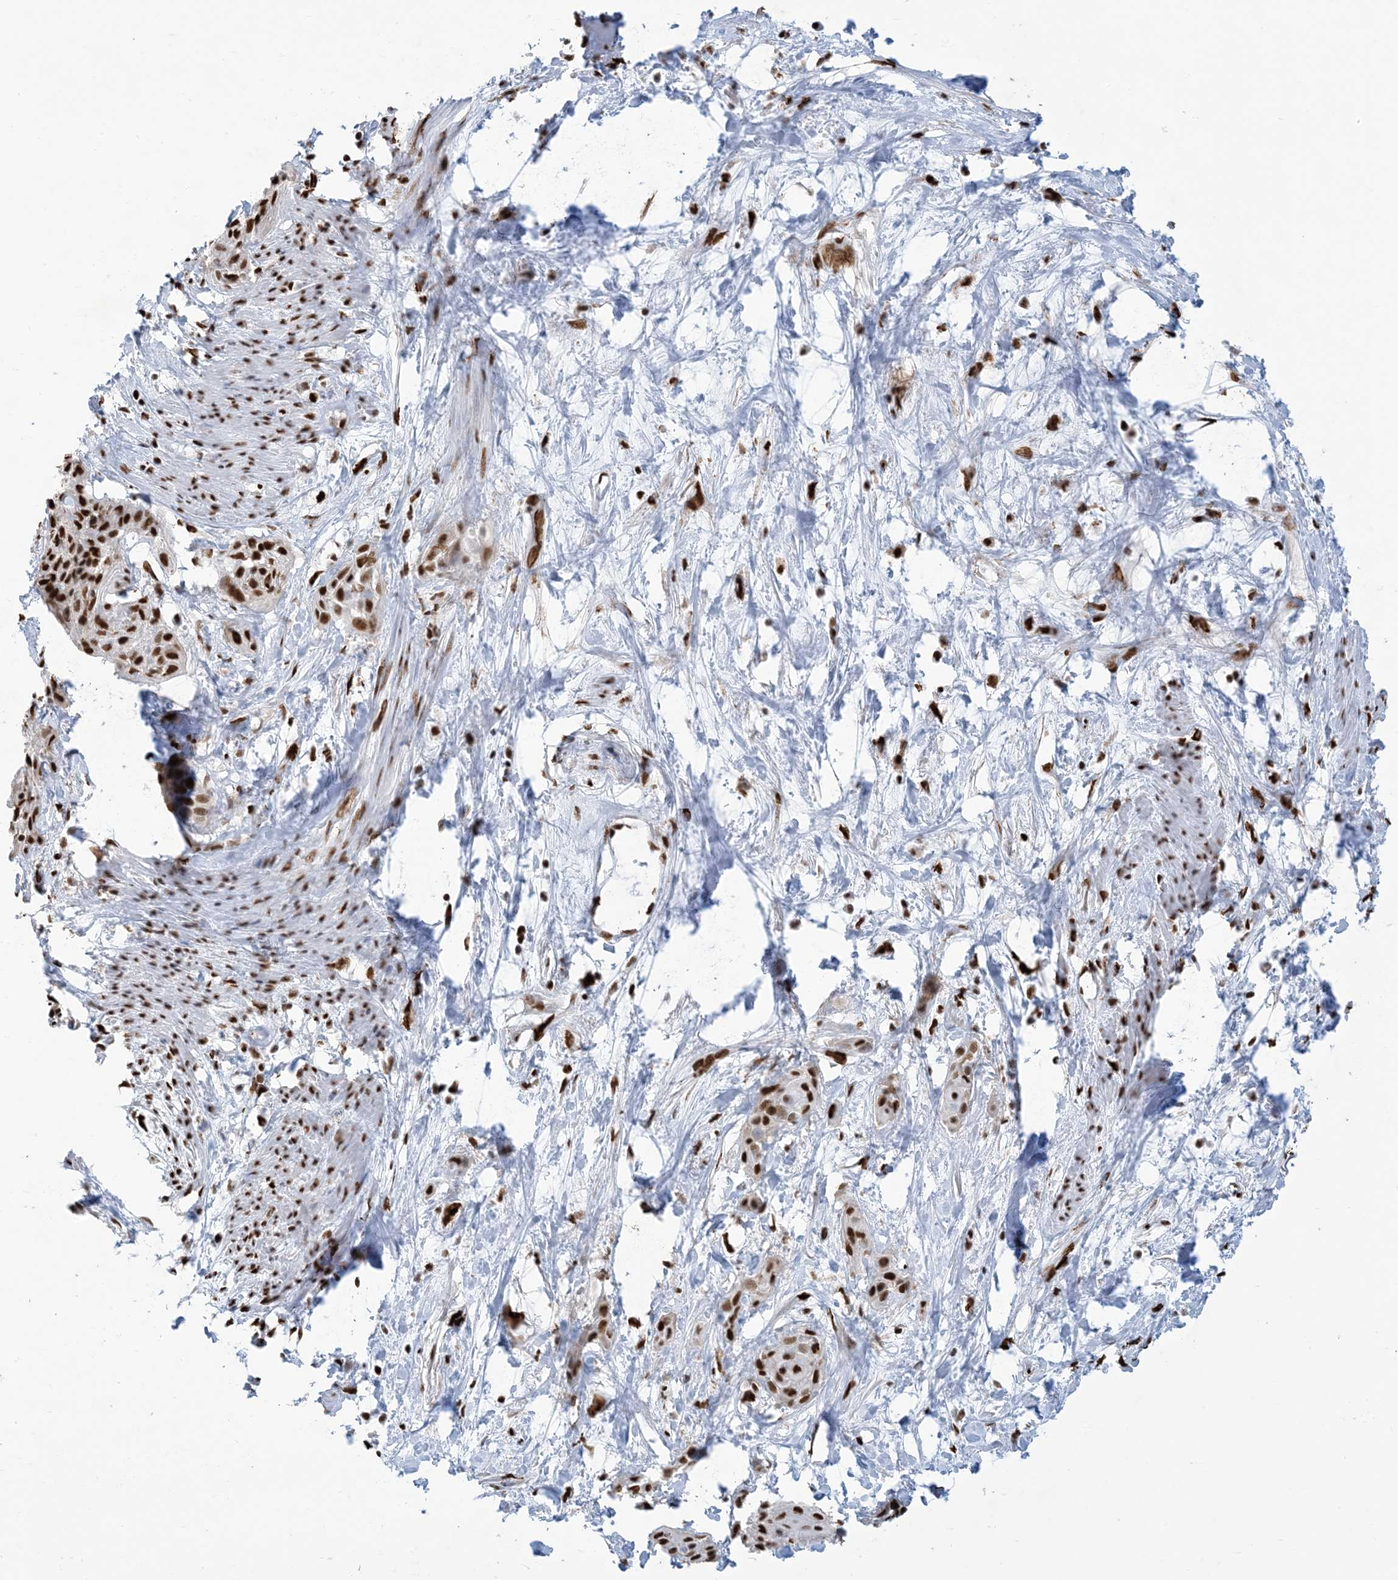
{"staining": {"intensity": "strong", "quantity": ">75%", "location": "nuclear"}, "tissue": "cervical cancer", "cell_type": "Tumor cells", "image_type": "cancer", "snomed": [{"axis": "morphology", "description": "Squamous cell carcinoma, NOS"}, {"axis": "topography", "description": "Cervix"}], "caption": "A photomicrograph of cervical squamous cell carcinoma stained for a protein displays strong nuclear brown staining in tumor cells. The staining was performed using DAB to visualize the protein expression in brown, while the nuclei were stained in blue with hematoxylin (Magnification: 20x).", "gene": "STAG1", "patient": {"sex": "female", "age": 57}}